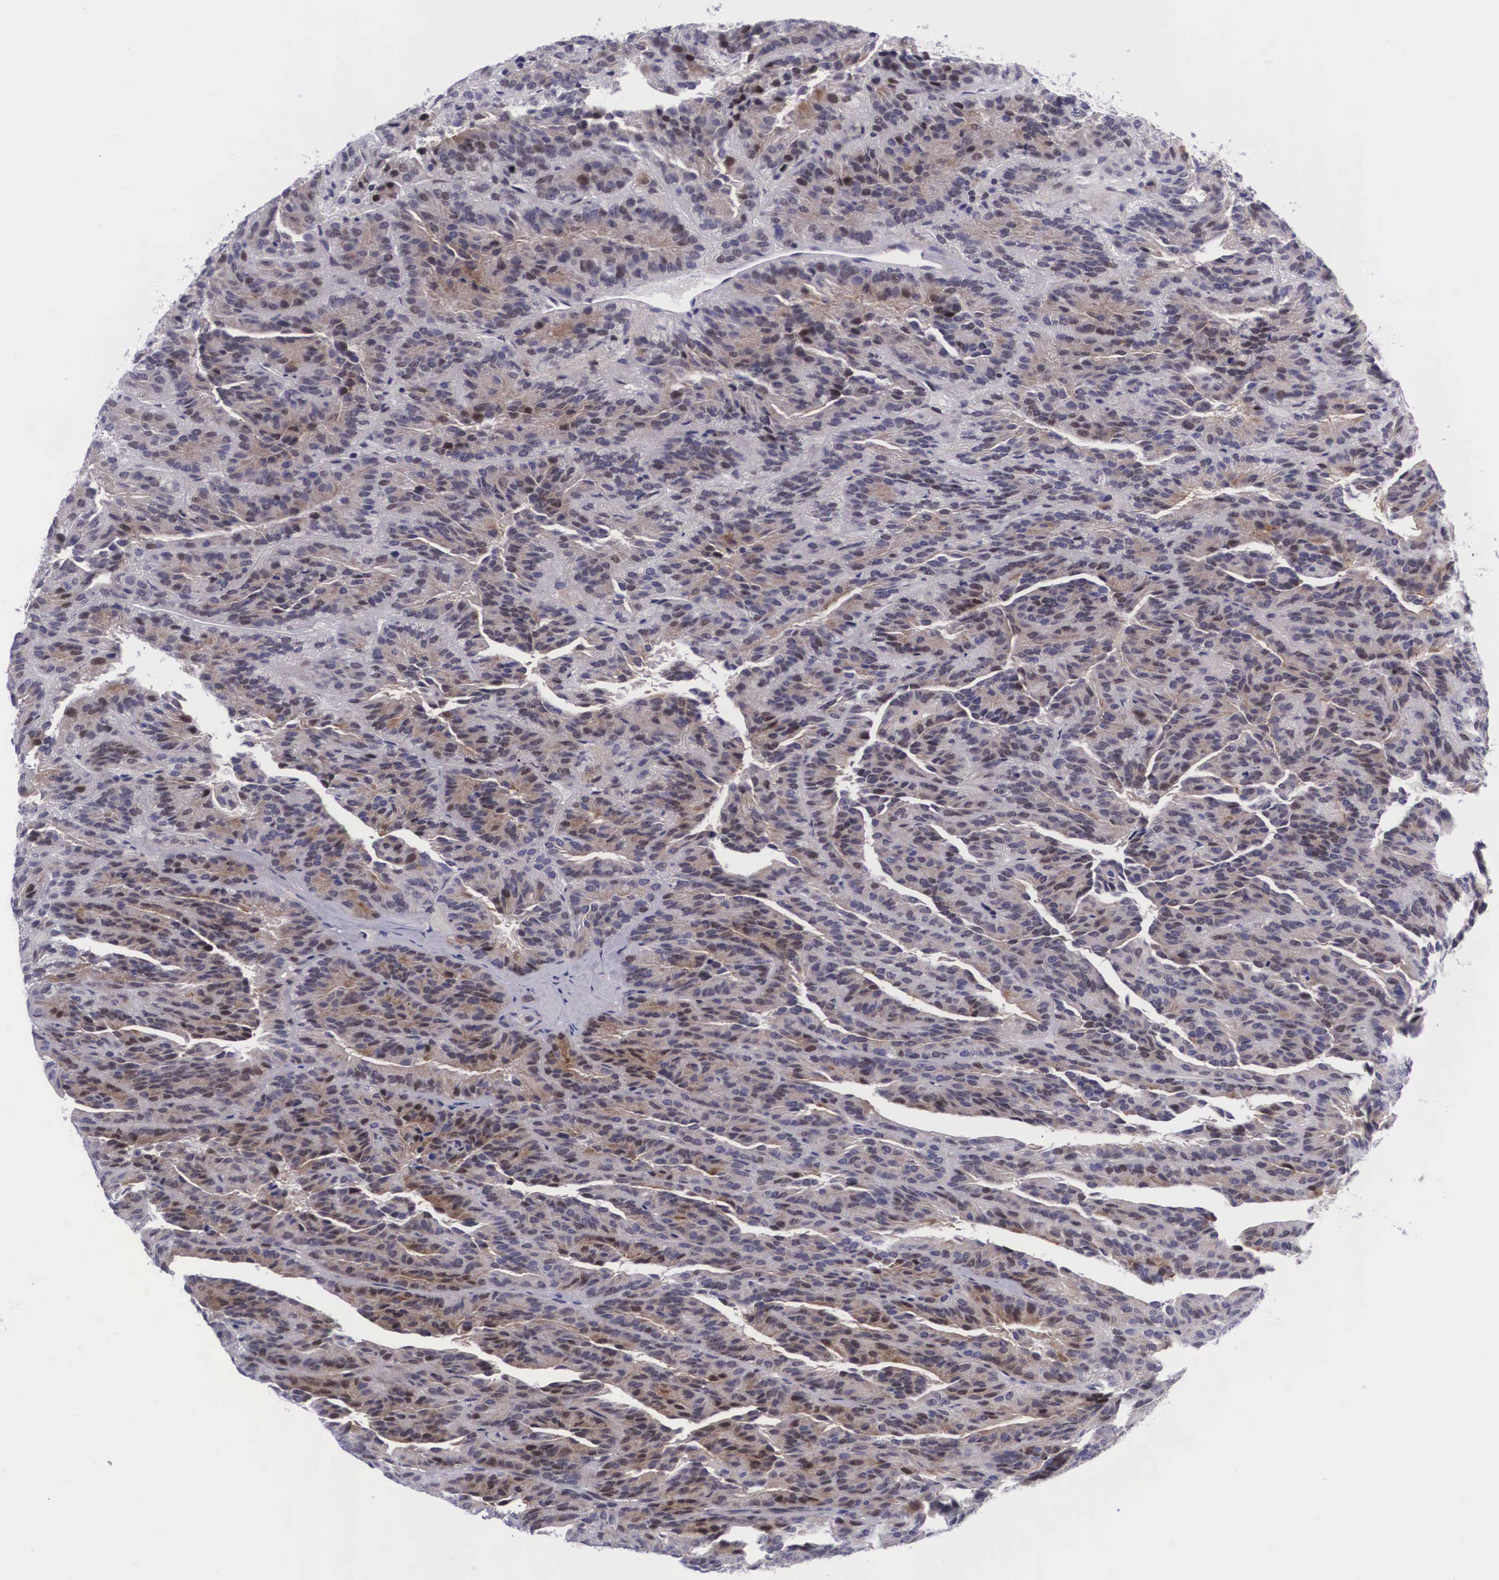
{"staining": {"intensity": "weak", "quantity": "25%-75%", "location": "cytoplasmic/membranous,nuclear"}, "tissue": "renal cancer", "cell_type": "Tumor cells", "image_type": "cancer", "snomed": [{"axis": "morphology", "description": "Adenocarcinoma, NOS"}, {"axis": "topography", "description": "Kidney"}], "caption": "A low amount of weak cytoplasmic/membranous and nuclear positivity is seen in approximately 25%-75% of tumor cells in renal adenocarcinoma tissue.", "gene": "EMID1", "patient": {"sex": "male", "age": 46}}